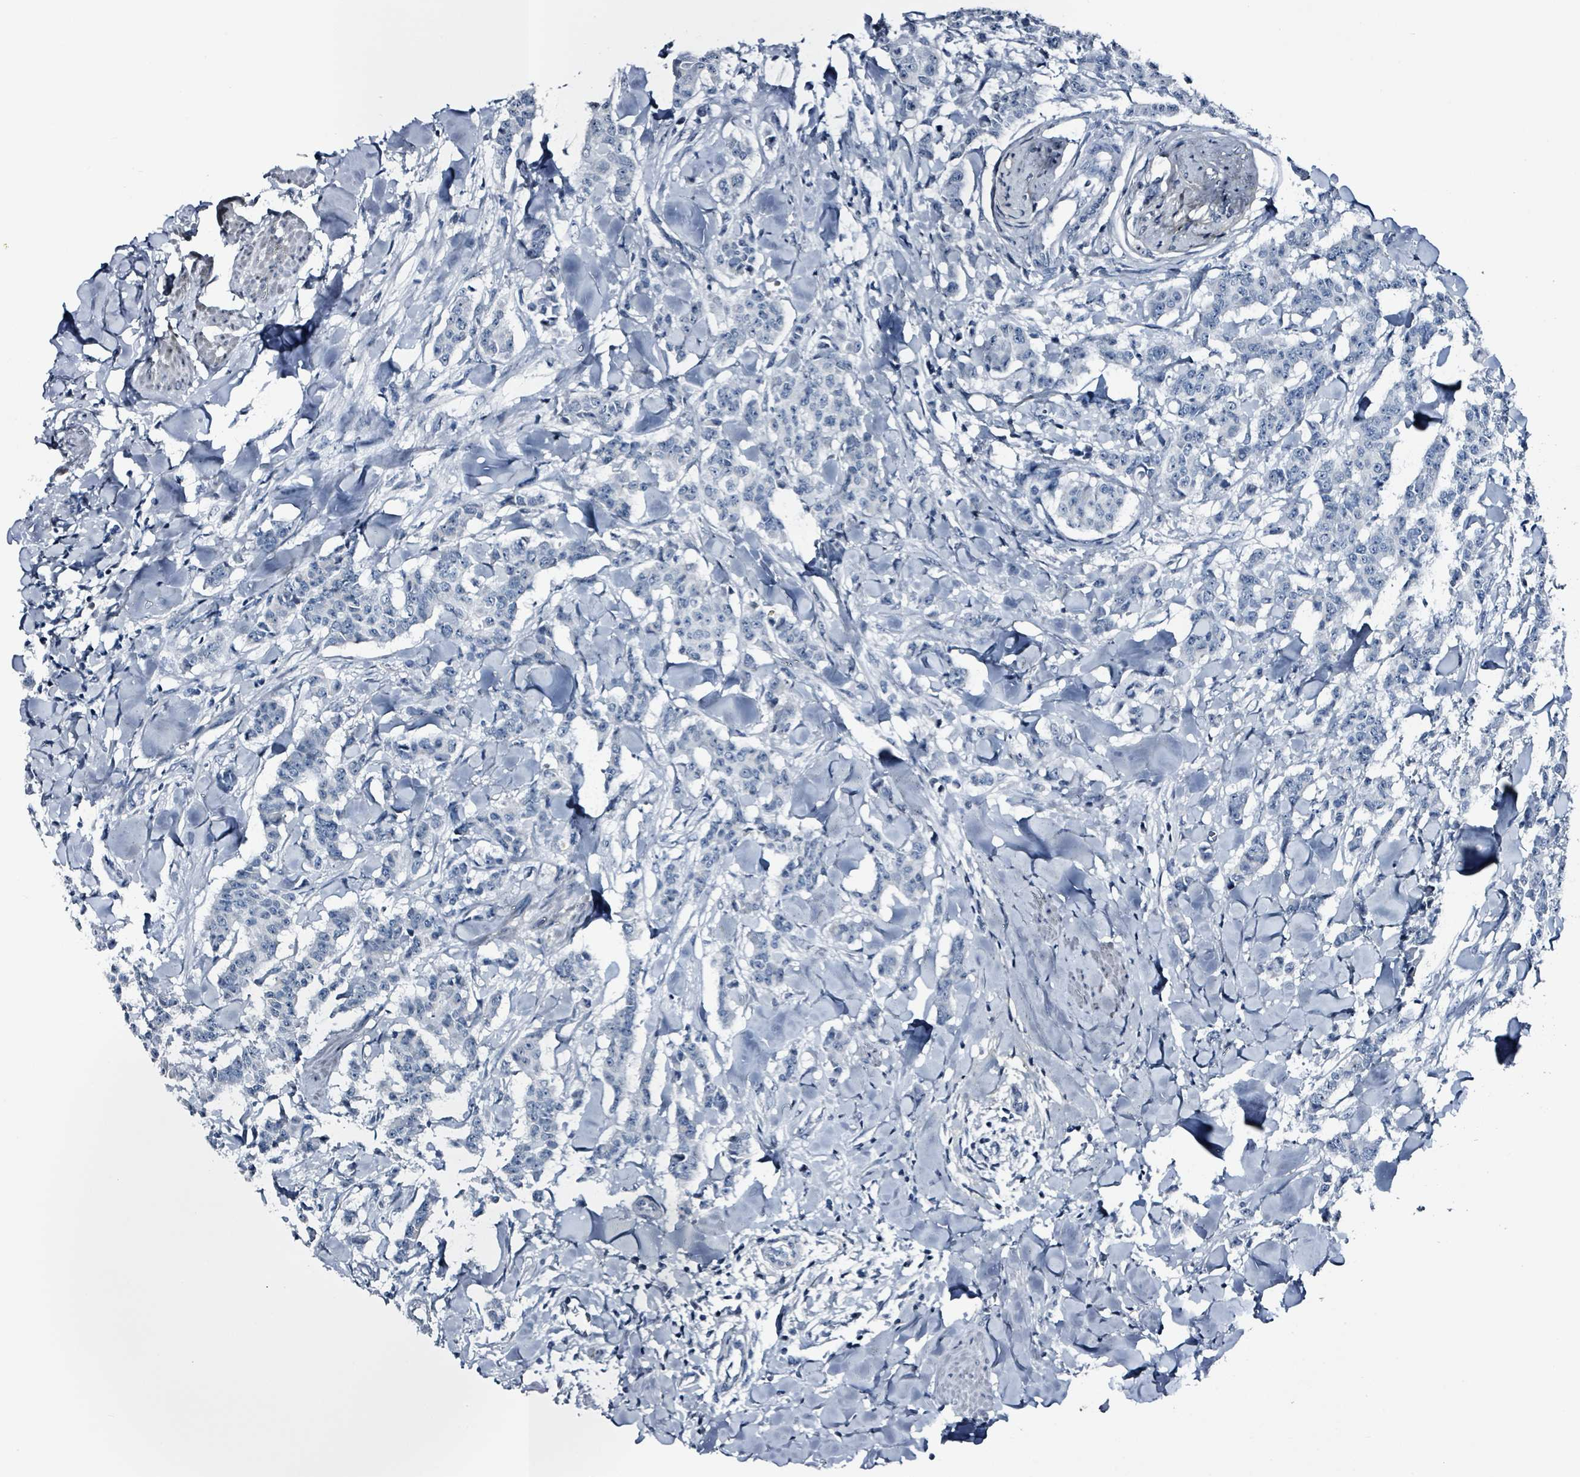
{"staining": {"intensity": "negative", "quantity": "none", "location": "none"}, "tissue": "breast cancer", "cell_type": "Tumor cells", "image_type": "cancer", "snomed": [{"axis": "morphology", "description": "Duct carcinoma"}, {"axis": "topography", "description": "Breast"}], "caption": "The micrograph exhibits no staining of tumor cells in invasive ductal carcinoma (breast). The staining is performed using DAB (3,3'-diaminobenzidine) brown chromogen with nuclei counter-stained in using hematoxylin.", "gene": "CA9", "patient": {"sex": "female", "age": 40}}